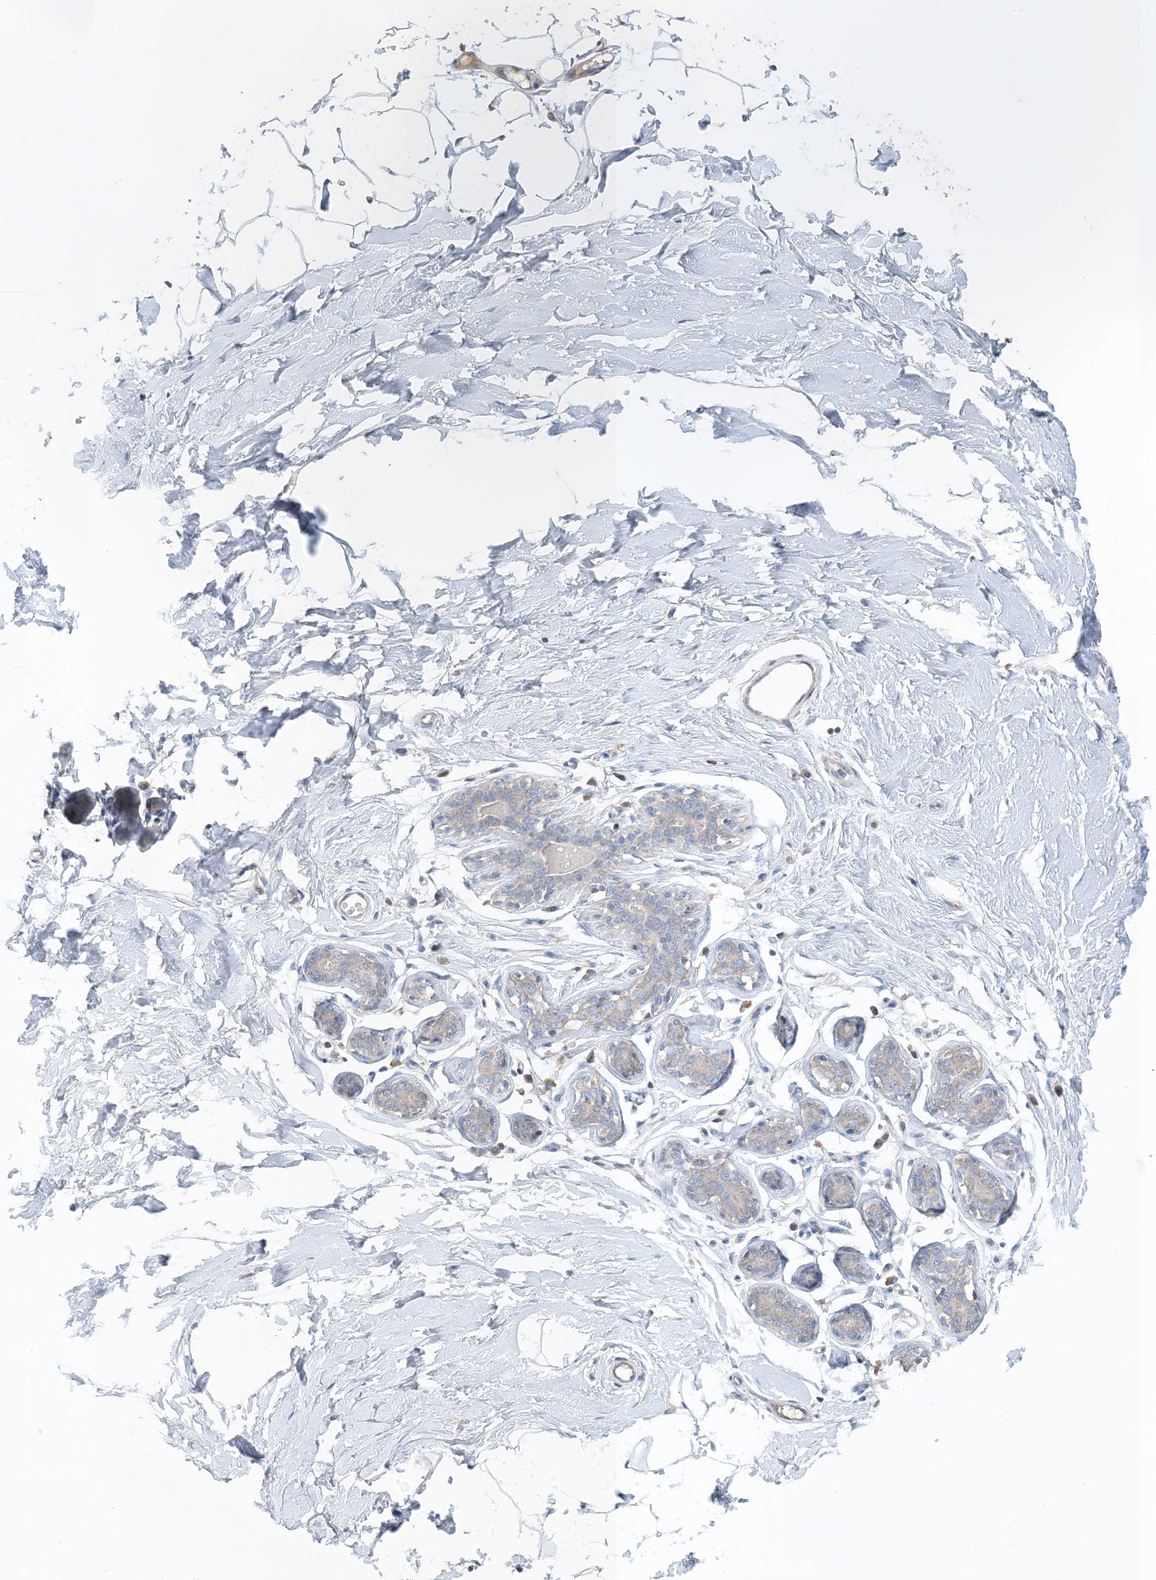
{"staining": {"intensity": "negative", "quantity": "none", "location": "none"}, "tissue": "adipose tissue", "cell_type": "Adipocytes", "image_type": "normal", "snomed": [{"axis": "morphology", "description": "Normal tissue, NOS"}, {"axis": "topography", "description": "Breast"}], "caption": "IHC of unremarkable adipose tissue exhibits no positivity in adipocytes. (Brightfield microscopy of DAB immunohistochemistry (IHC) at high magnification).", "gene": "CTRL", "patient": {"sex": "female", "age": 23}}